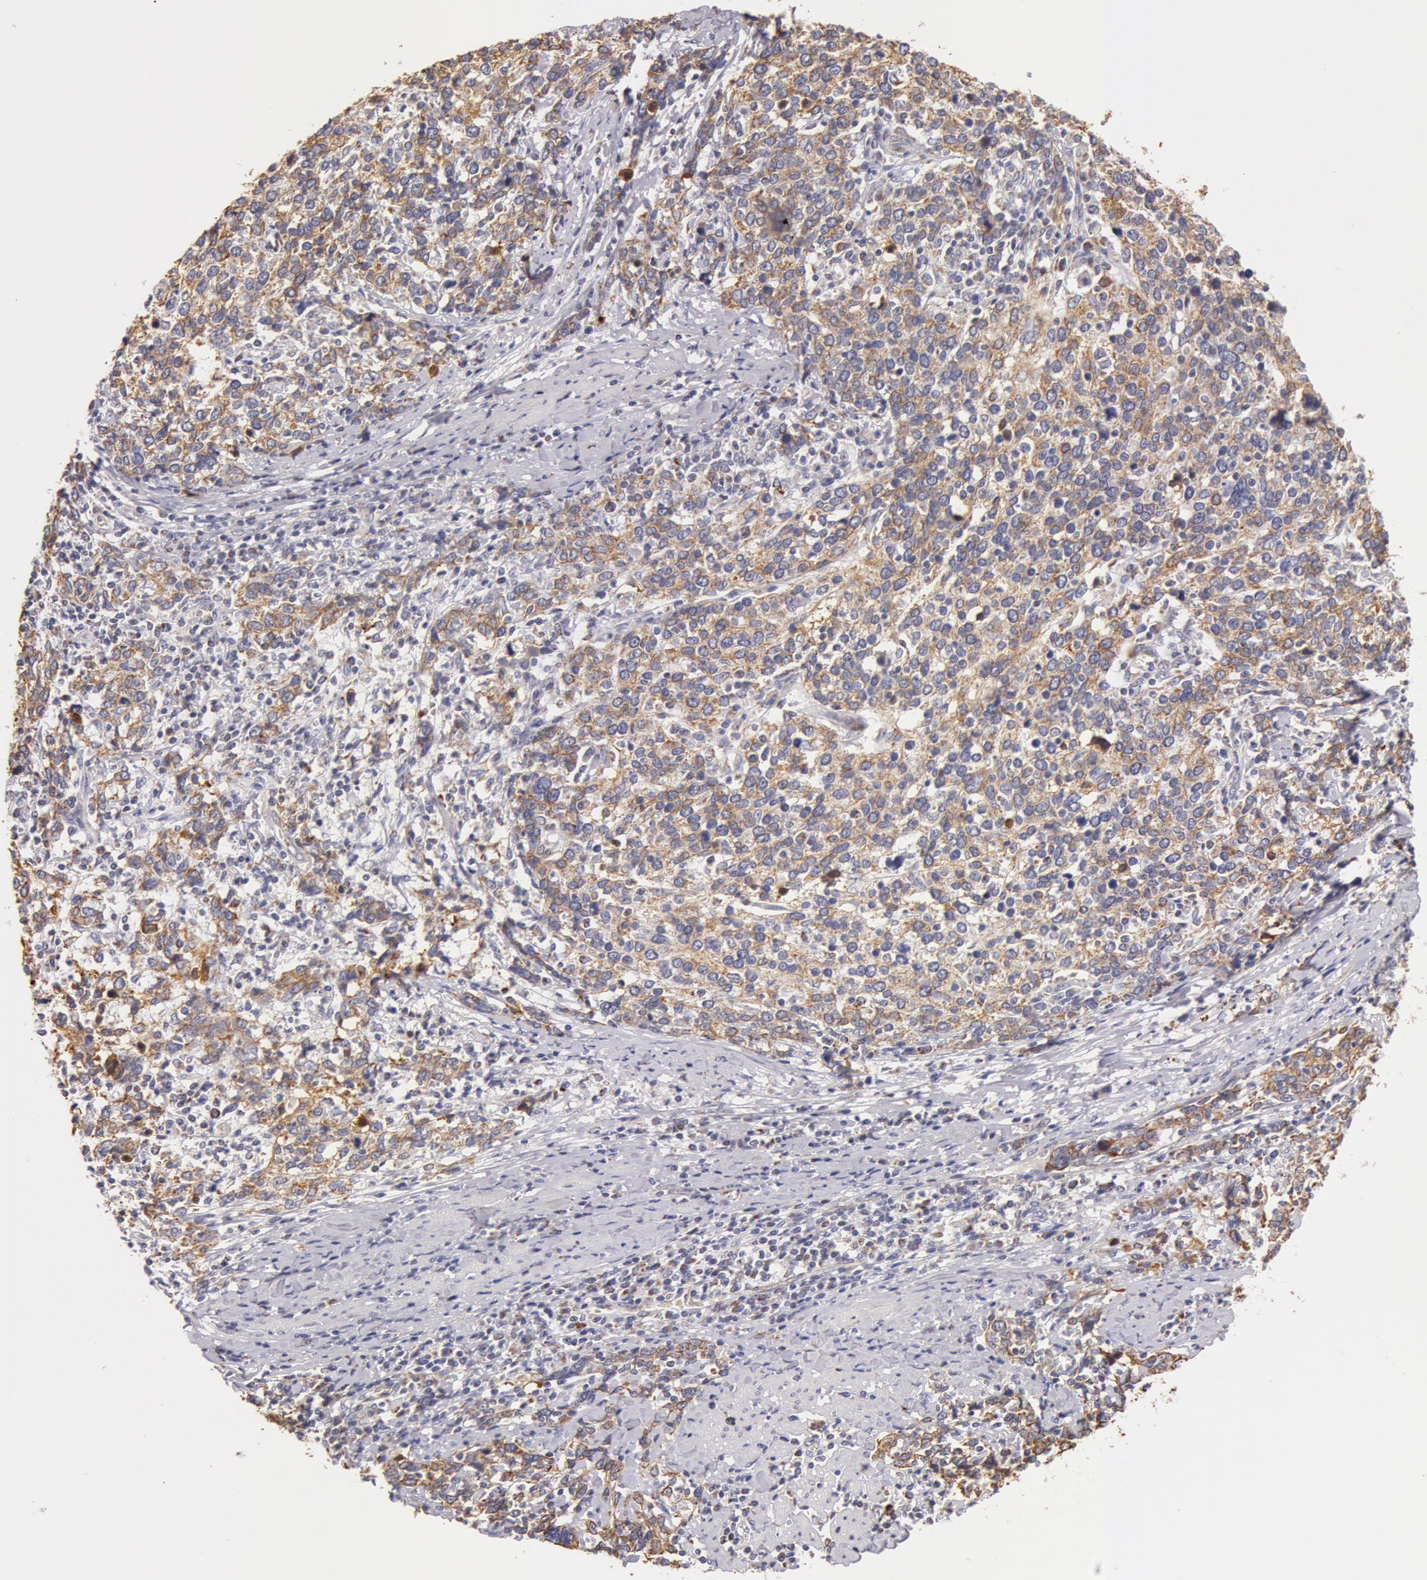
{"staining": {"intensity": "moderate", "quantity": ">75%", "location": "cytoplasmic/membranous"}, "tissue": "cervical cancer", "cell_type": "Tumor cells", "image_type": "cancer", "snomed": [{"axis": "morphology", "description": "Squamous cell carcinoma, NOS"}, {"axis": "topography", "description": "Cervix"}], "caption": "Cervical squamous cell carcinoma was stained to show a protein in brown. There is medium levels of moderate cytoplasmic/membranous positivity in about >75% of tumor cells.", "gene": "KRT18", "patient": {"sex": "female", "age": 41}}